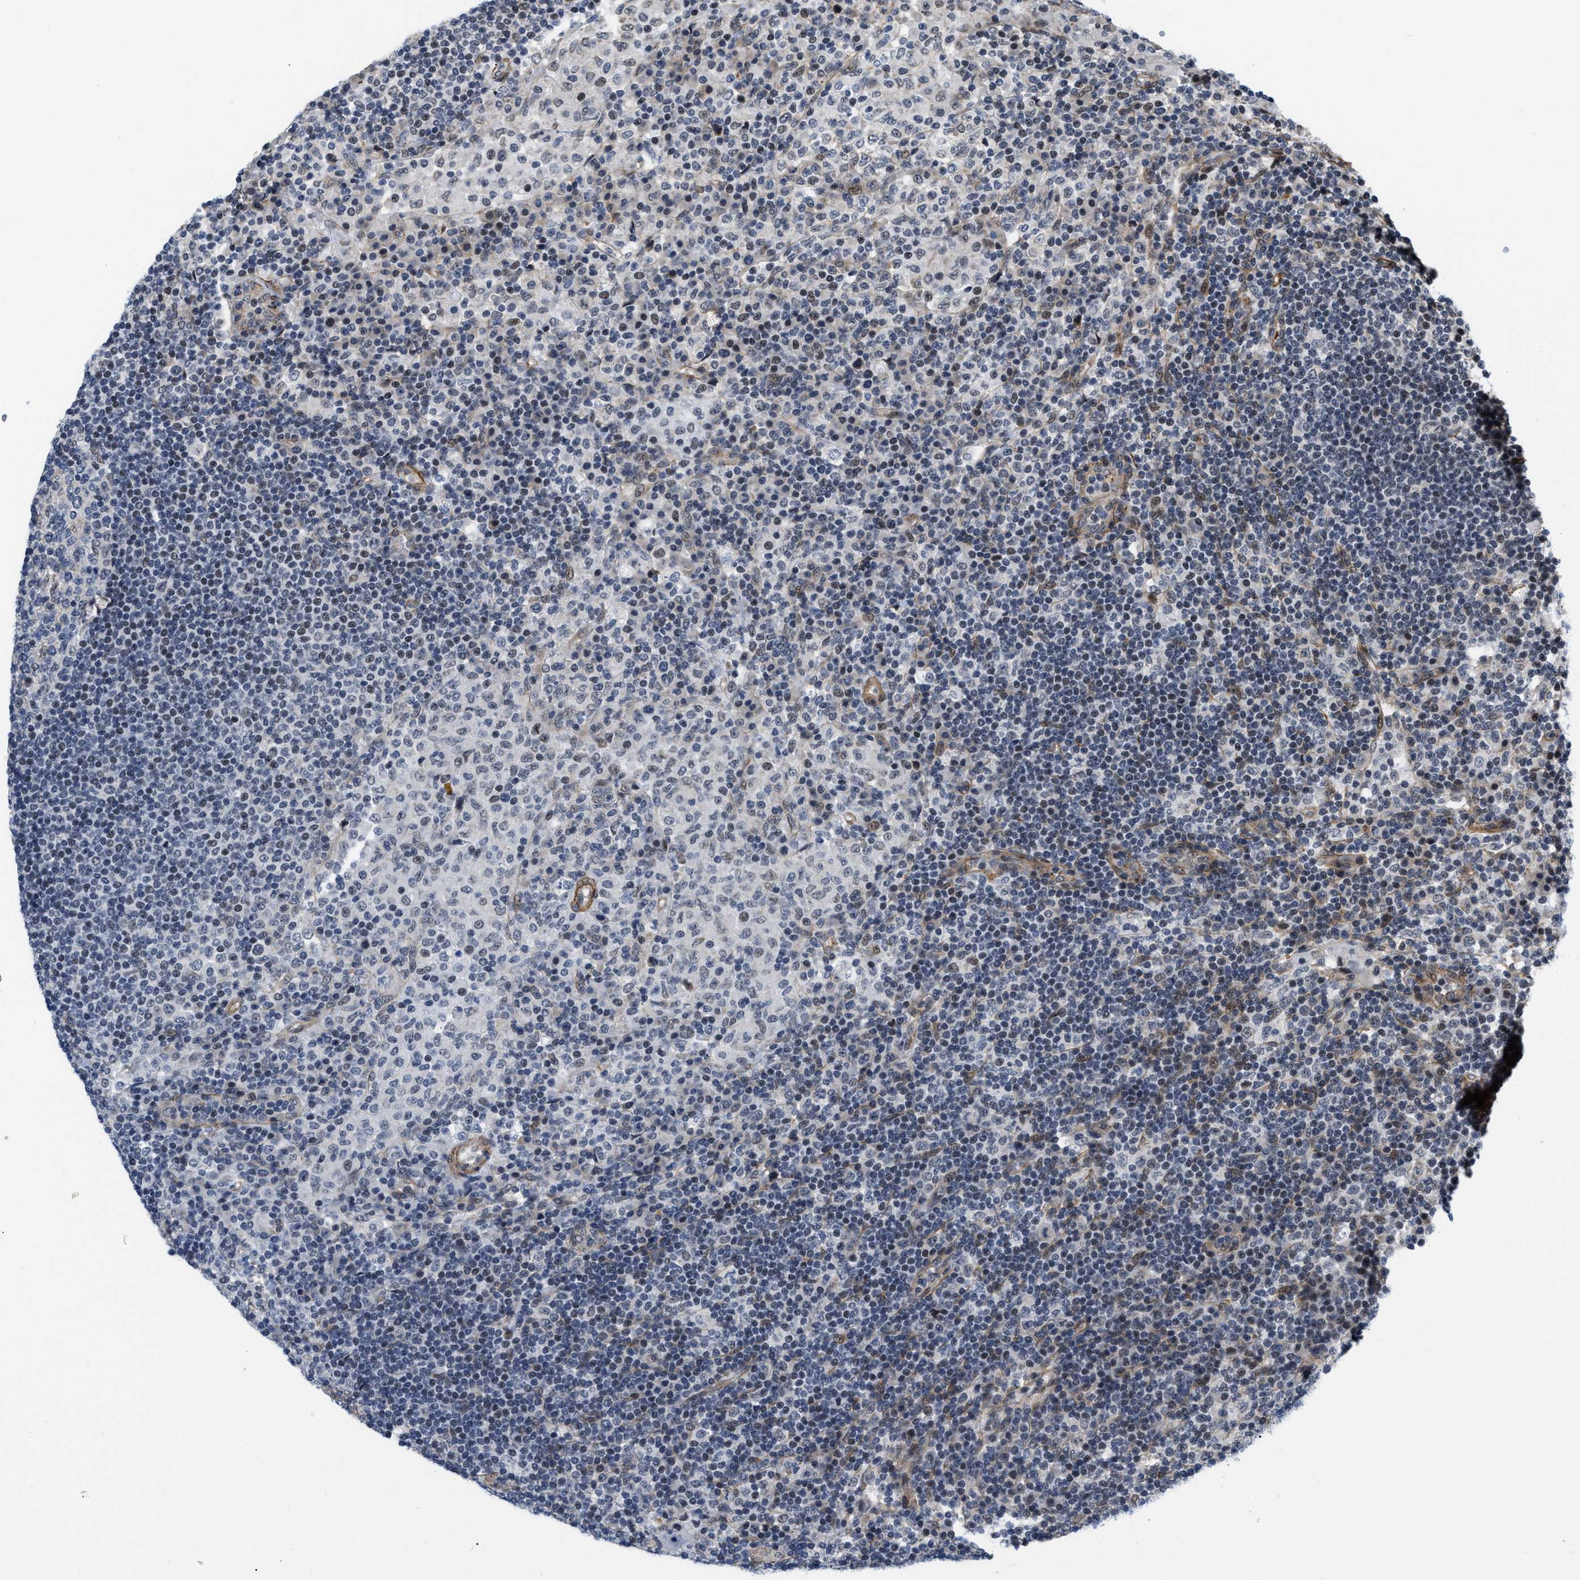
{"staining": {"intensity": "moderate", "quantity": "<25%", "location": "cytoplasmic/membranous,nuclear"}, "tissue": "lymph node", "cell_type": "Germinal center cells", "image_type": "normal", "snomed": [{"axis": "morphology", "description": "Normal tissue, NOS"}, {"axis": "topography", "description": "Lymph node"}], "caption": "DAB (3,3'-diaminobenzidine) immunohistochemical staining of benign lymph node demonstrates moderate cytoplasmic/membranous,nuclear protein staining in approximately <25% of germinal center cells. The staining is performed using DAB (3,3'-diaminobenzidine) brown chromogen to label protein expression. The nuclei are counter-stained blue using hematoxylin.", "gene": "GPRASP2", "patient": {"sex": "female", "age": 53}}